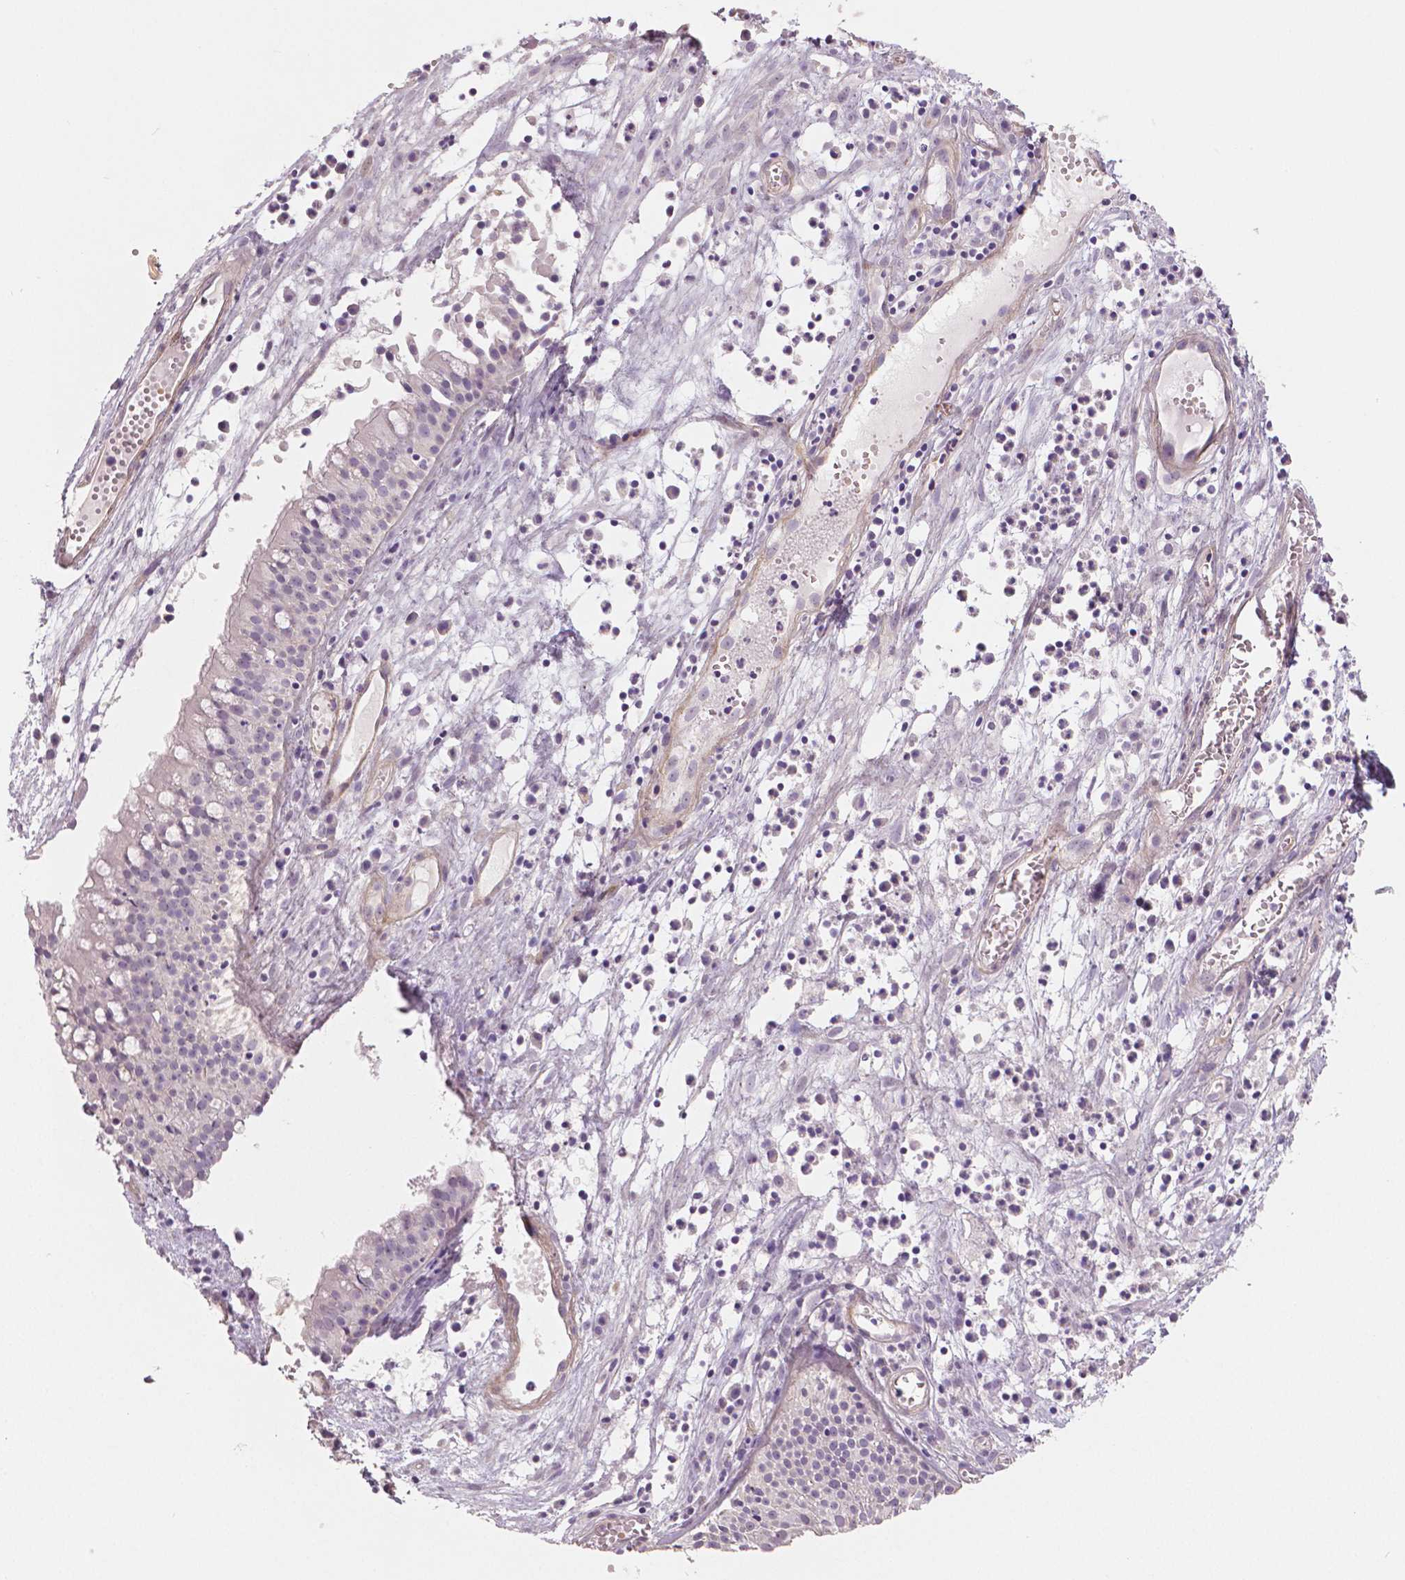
{"staining": {"intensity": "negative", "quantity": "none", "location": "none"}, "tissue": "nasopharynx", "cell_type": "Respiratory epithelial cells", "image_type": "normal", "snomed": [{"axis": "morphology", "description": "Normal tissue, NOS"}, {"axis": "topography", "description": "Nasopharynx"}], "caption": "This is an IHC micrograph of unremarkable nasopharynx. There is no expression in respiratory epithelial cells.", "gene": "FLT1", "patient": {"sex": "male", "age": 31}}